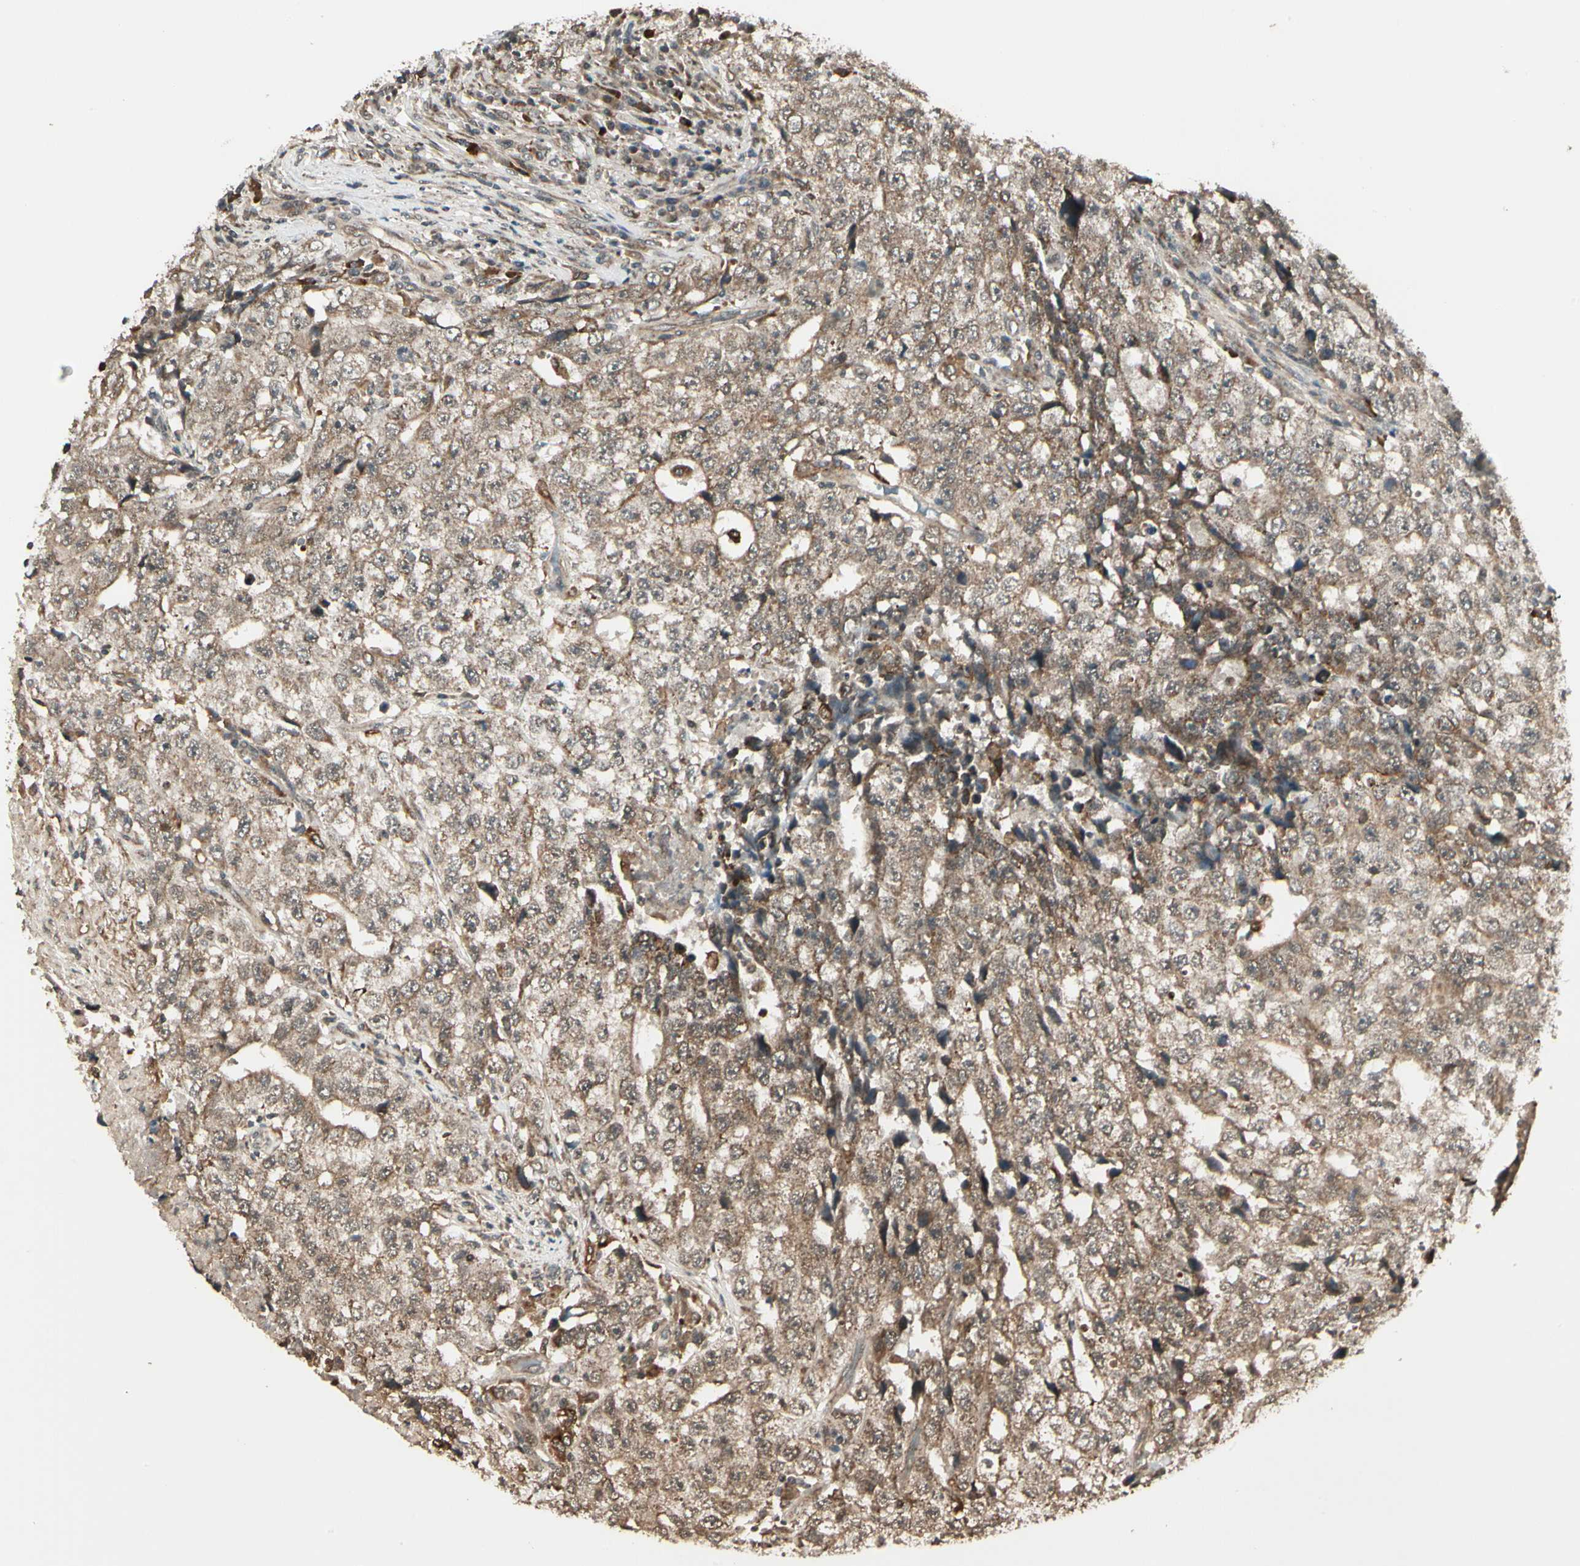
{"staining": {"intensity": "moderate", "quantity": ">75%", "location": "cytoplasmic/membranous"}, "tissue": "testis cancer", "cell_type": "Tumor cells", "image_type": "cancer", "snomed": [{"axis": "morphology", "description": "Necrosis, NOS"}, {"axis": "morphology", "description": "Carcinoma, Embryonal, NOS"}, {"axis": "topography", "description": "Testis"}], "caption": "This is an image of immunohistochemistry (IHC) staining of testis embryonal carcinoma, which shows moderate positivity in the cytoplasmic/membranous of tumor cells.", "gene": "GLUL", "patient": {"sex": "male", "age": 19}}